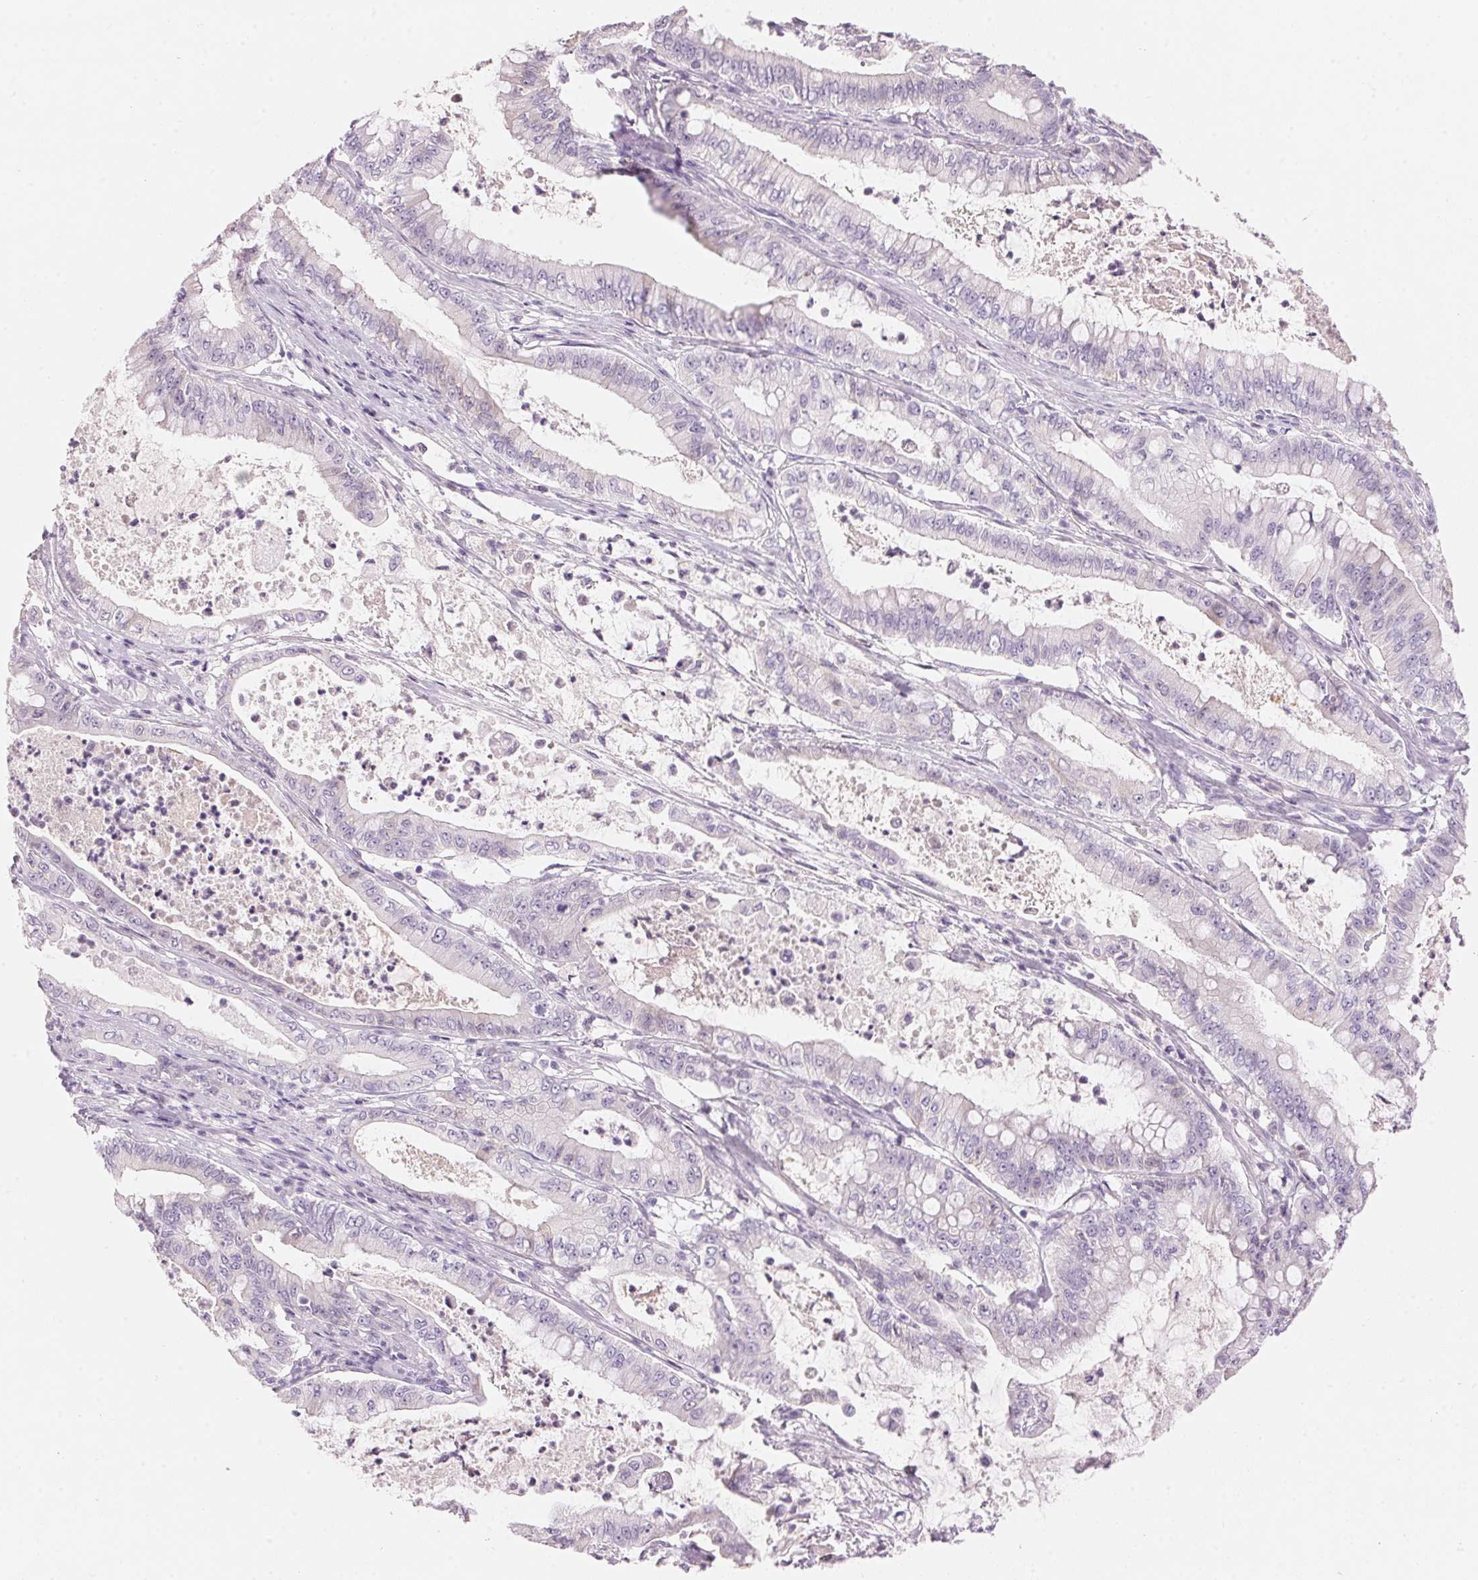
{"staining": {"intensity": "negative", "quantity": "none", "location": "none"}, "tissue": "pancreatic cancer", "cell_type": "Tumor cells", "image_type": "cancer", "snomed": [{"axis": "morphology", "description": "Adenocarcinoma, NOS"}, {"axis": "topography", "description": "Pancreas"}], "caption": "Immunohistochemical staining of pancreatic adenocarcinoma shows no significant expression in tumor cells.", "gene": "CYP11B1", "patient": {"sex": "male", "age": 71}}